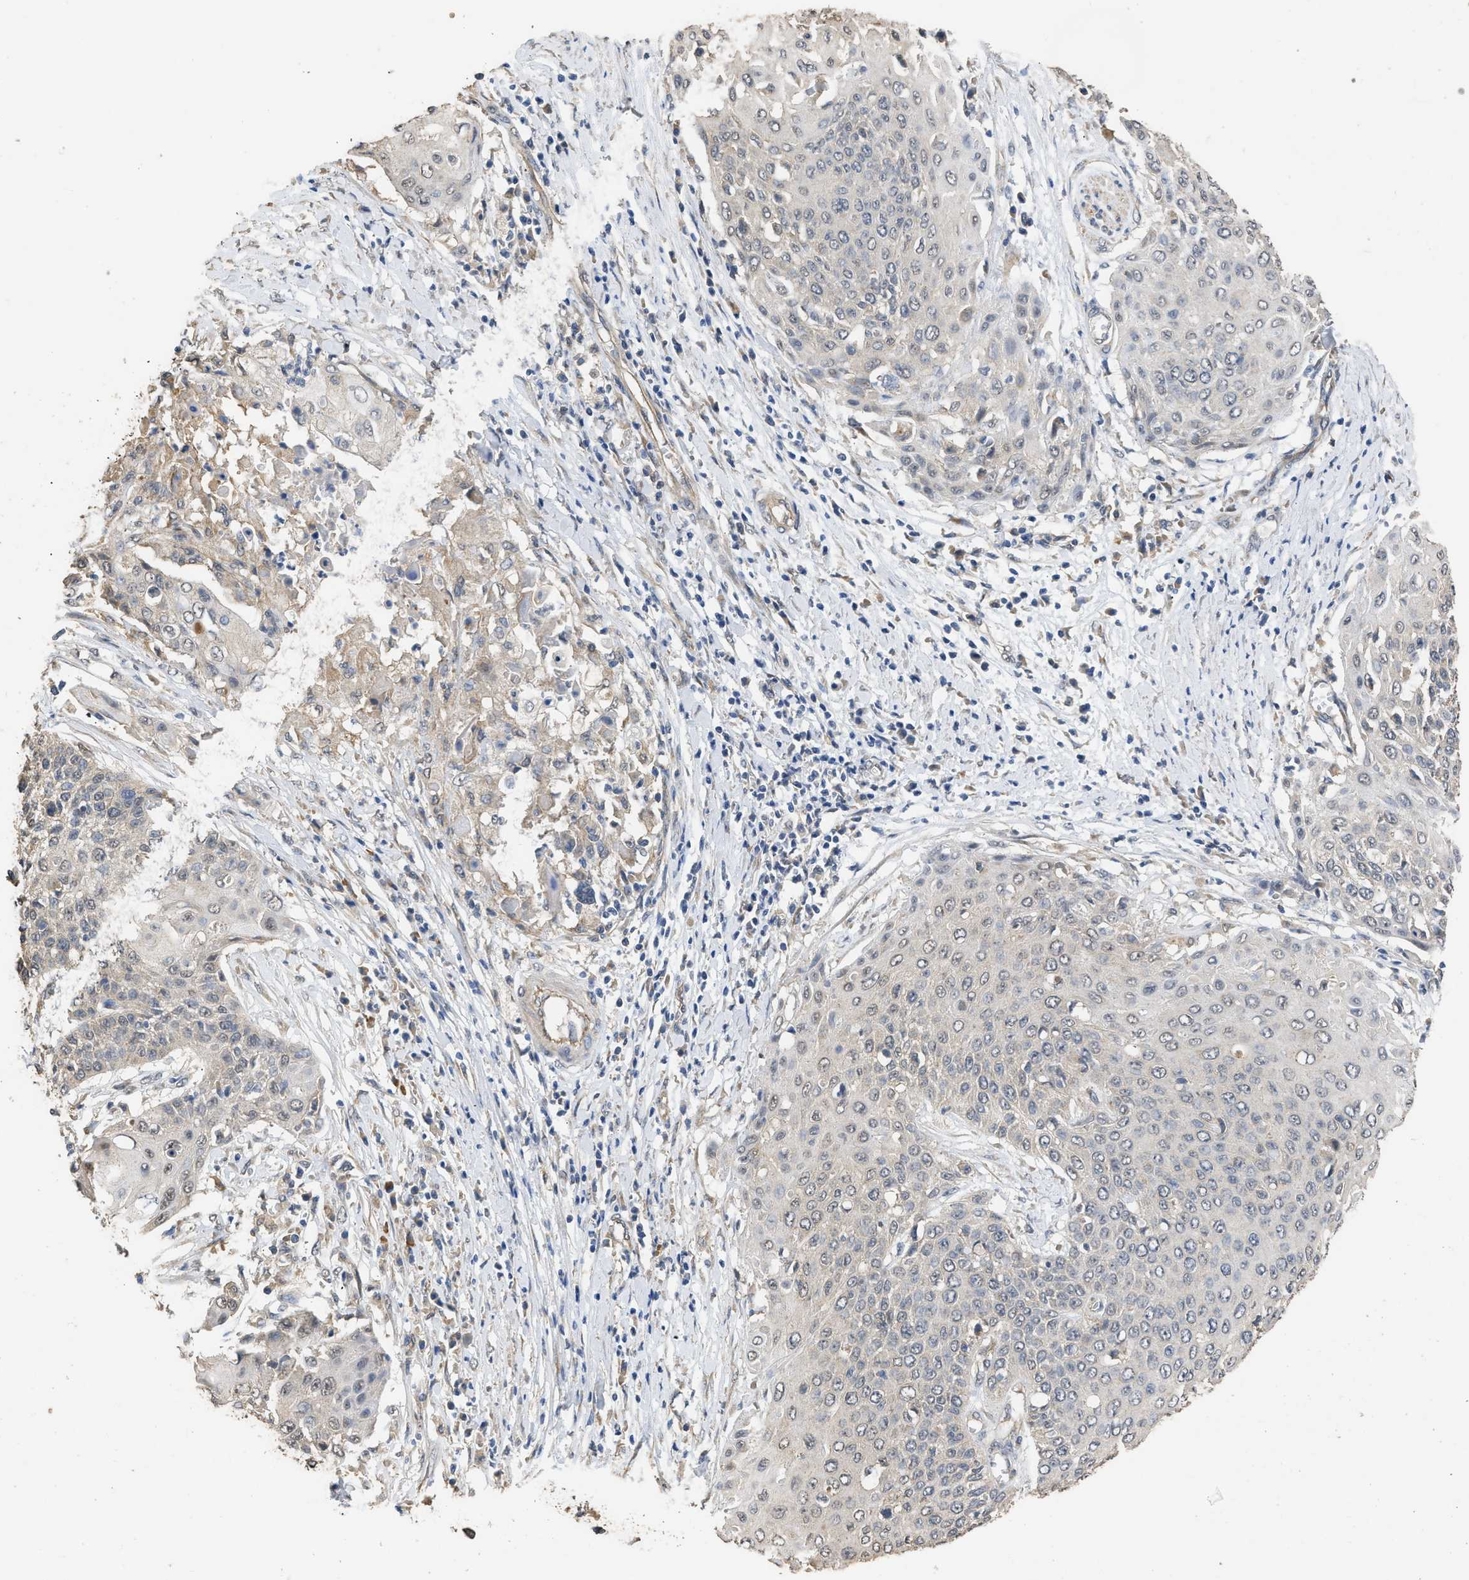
{"staining": {"intensity": "negative", "quantity": "none", "location": "none"}, "tissue": "cervical cancer", "cell_type": "Tumor cells", "image_type": "cancer", "snomed": [{"axis": "morphology", "description": "Squamous cell carcinoma, NOS"}, {"axis": "topography", "description": "Cervix"}], "caption": "High magnification brightfield microscopy of cervical squamous cell carcinoma stained with DAB (brown) and counterstained with hematoxylin (blue): tumor cells show no significant expression.", "gene": "SPINT2", "patient": {"sex": "female", "age": 39}}